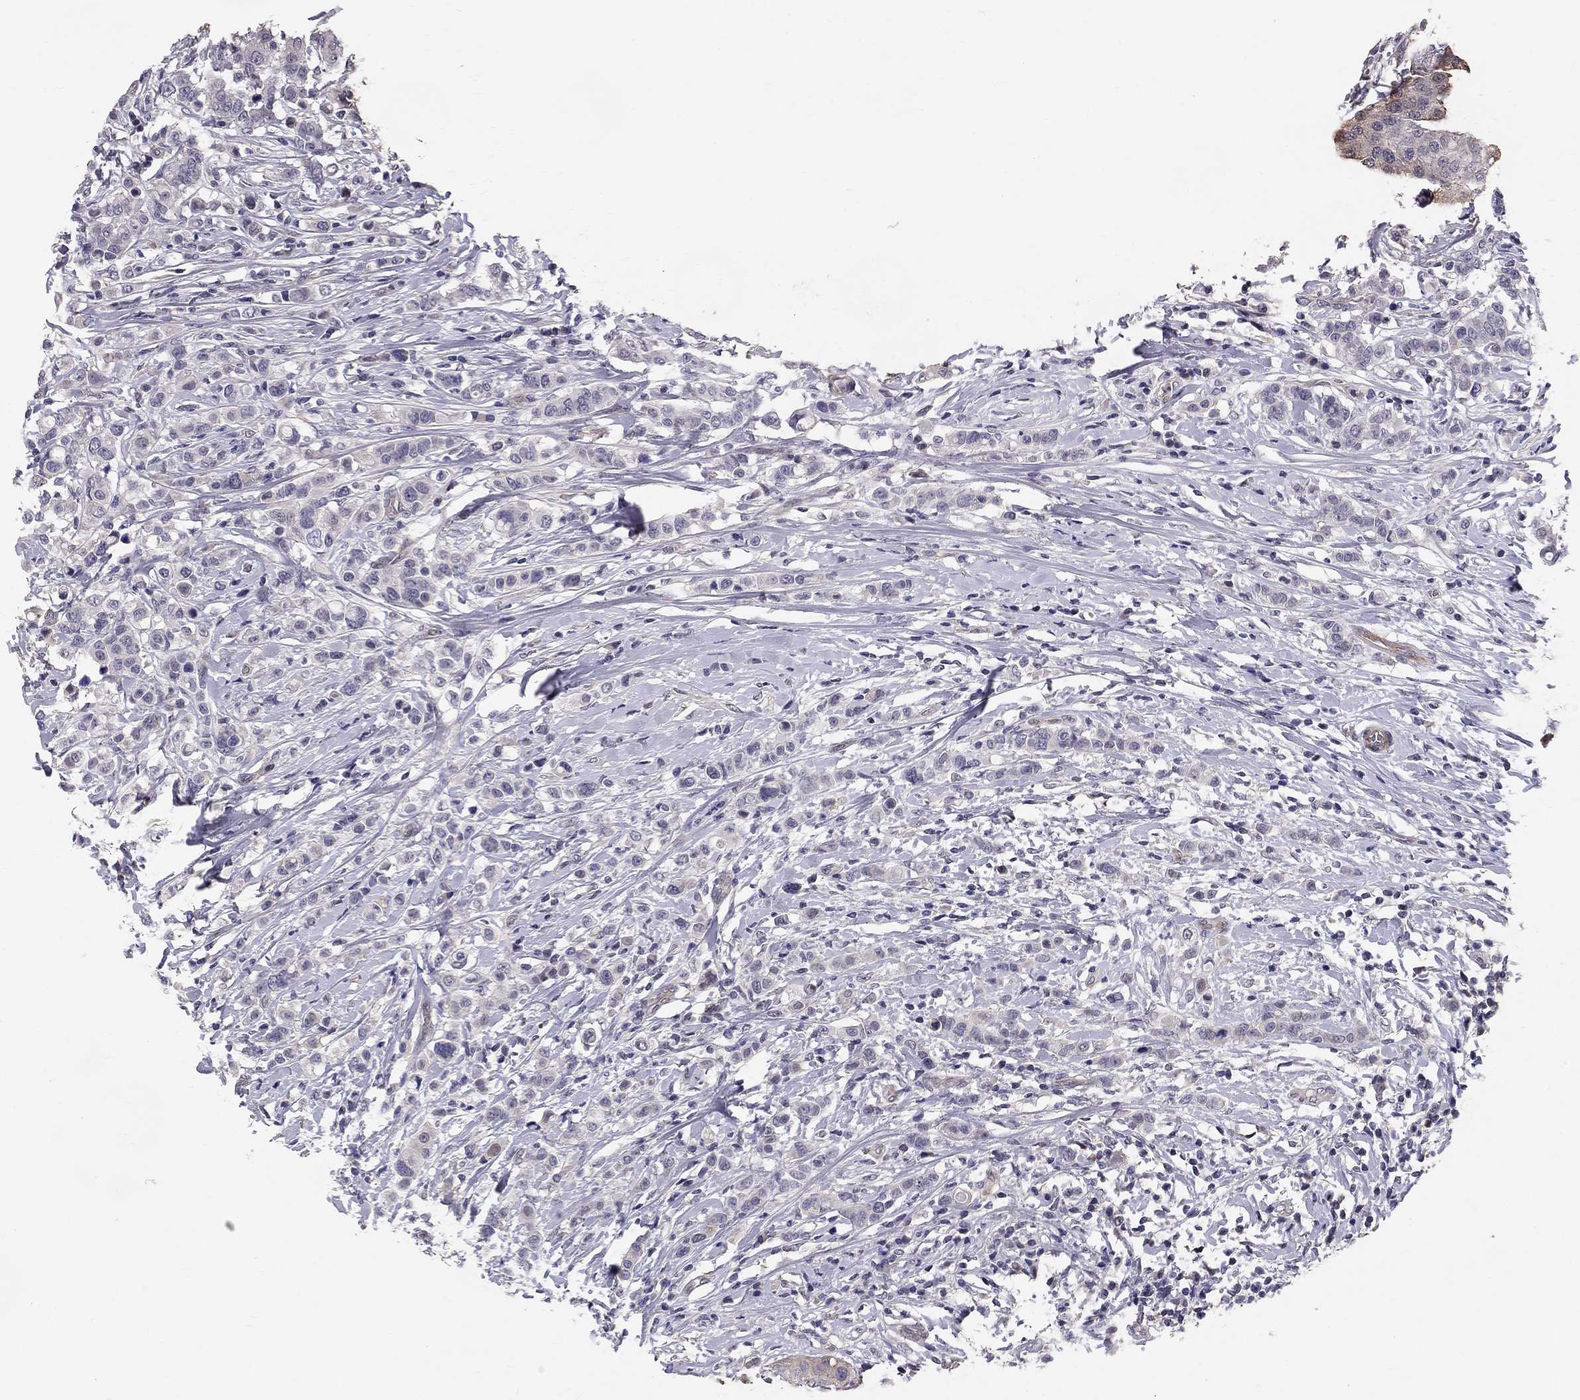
{"staining": {"intensity": "negative", "quantity": "none", "location": "none"}, "tissue": "breast cancer", "cell_type": "Tumor cells", "image_type": "cancer", "snomed": [{"axis": "morphology", "description": "Duct carcinoma"}, {"axis": "topography", "description": "Breast"}], "caption": "Human breast cancer stained for a protein using IHC exhibits no staining in tumor cells.", "gene": "GJB4", "patient": {"sex": "female", "age": 27}}